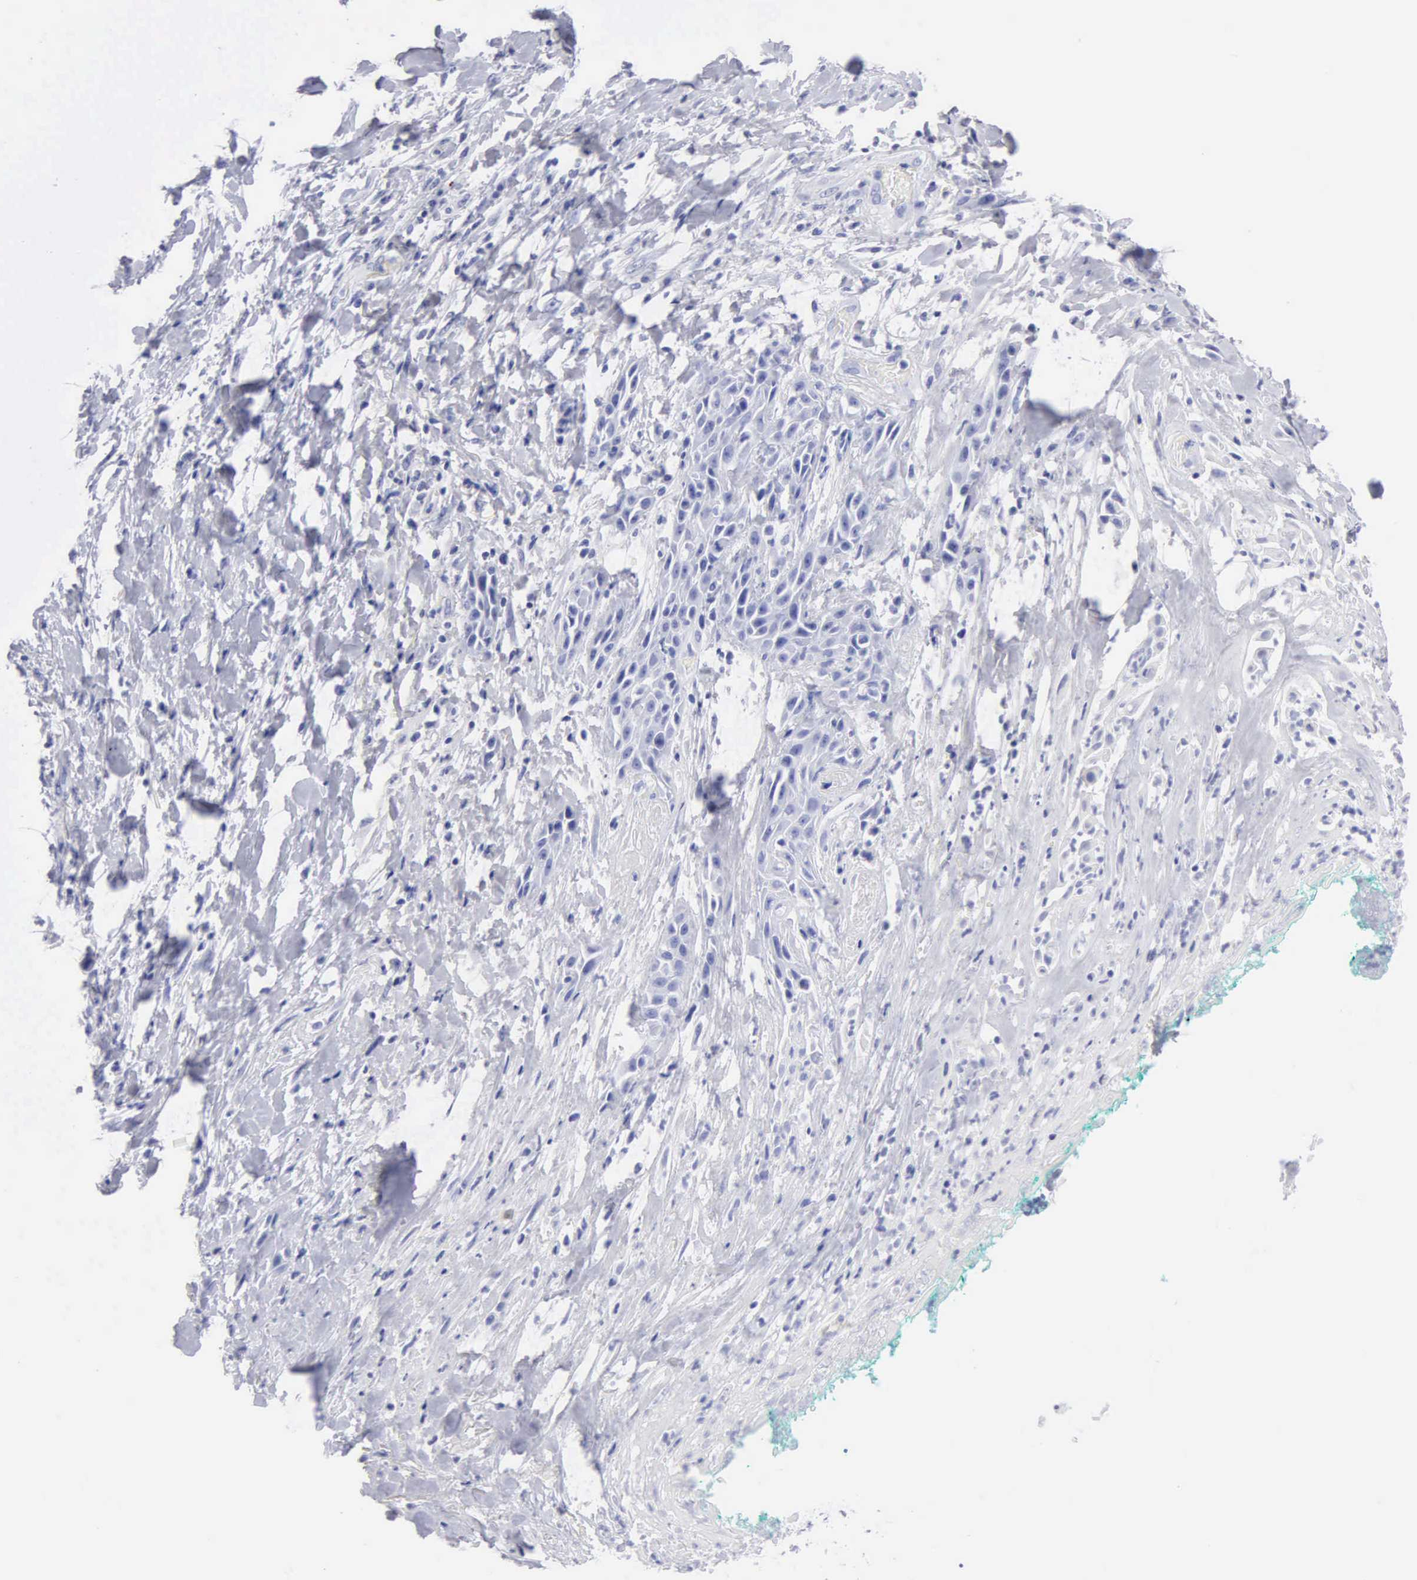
{"staining": {"intensity": "negative", "quantity": "none", "location": "none"}, "tissue": "skin cancer", "cell_type": "Tumor cells", "image_type": "cancer", "snomed": [{"axis": "morphology", "description": "Squamous cell carcinoma, NOS"}, {"axis": "topography", "description": "Skin"}, {"axis": "topography", "description": "Anal"}], "caption": "Protein analysis of skin cancer (squamous cell carcinoma) demonstrates no significant staining in tumor cells.", "gene": "CYP19A1", "patient": {"sex": "male", "age": 64}}